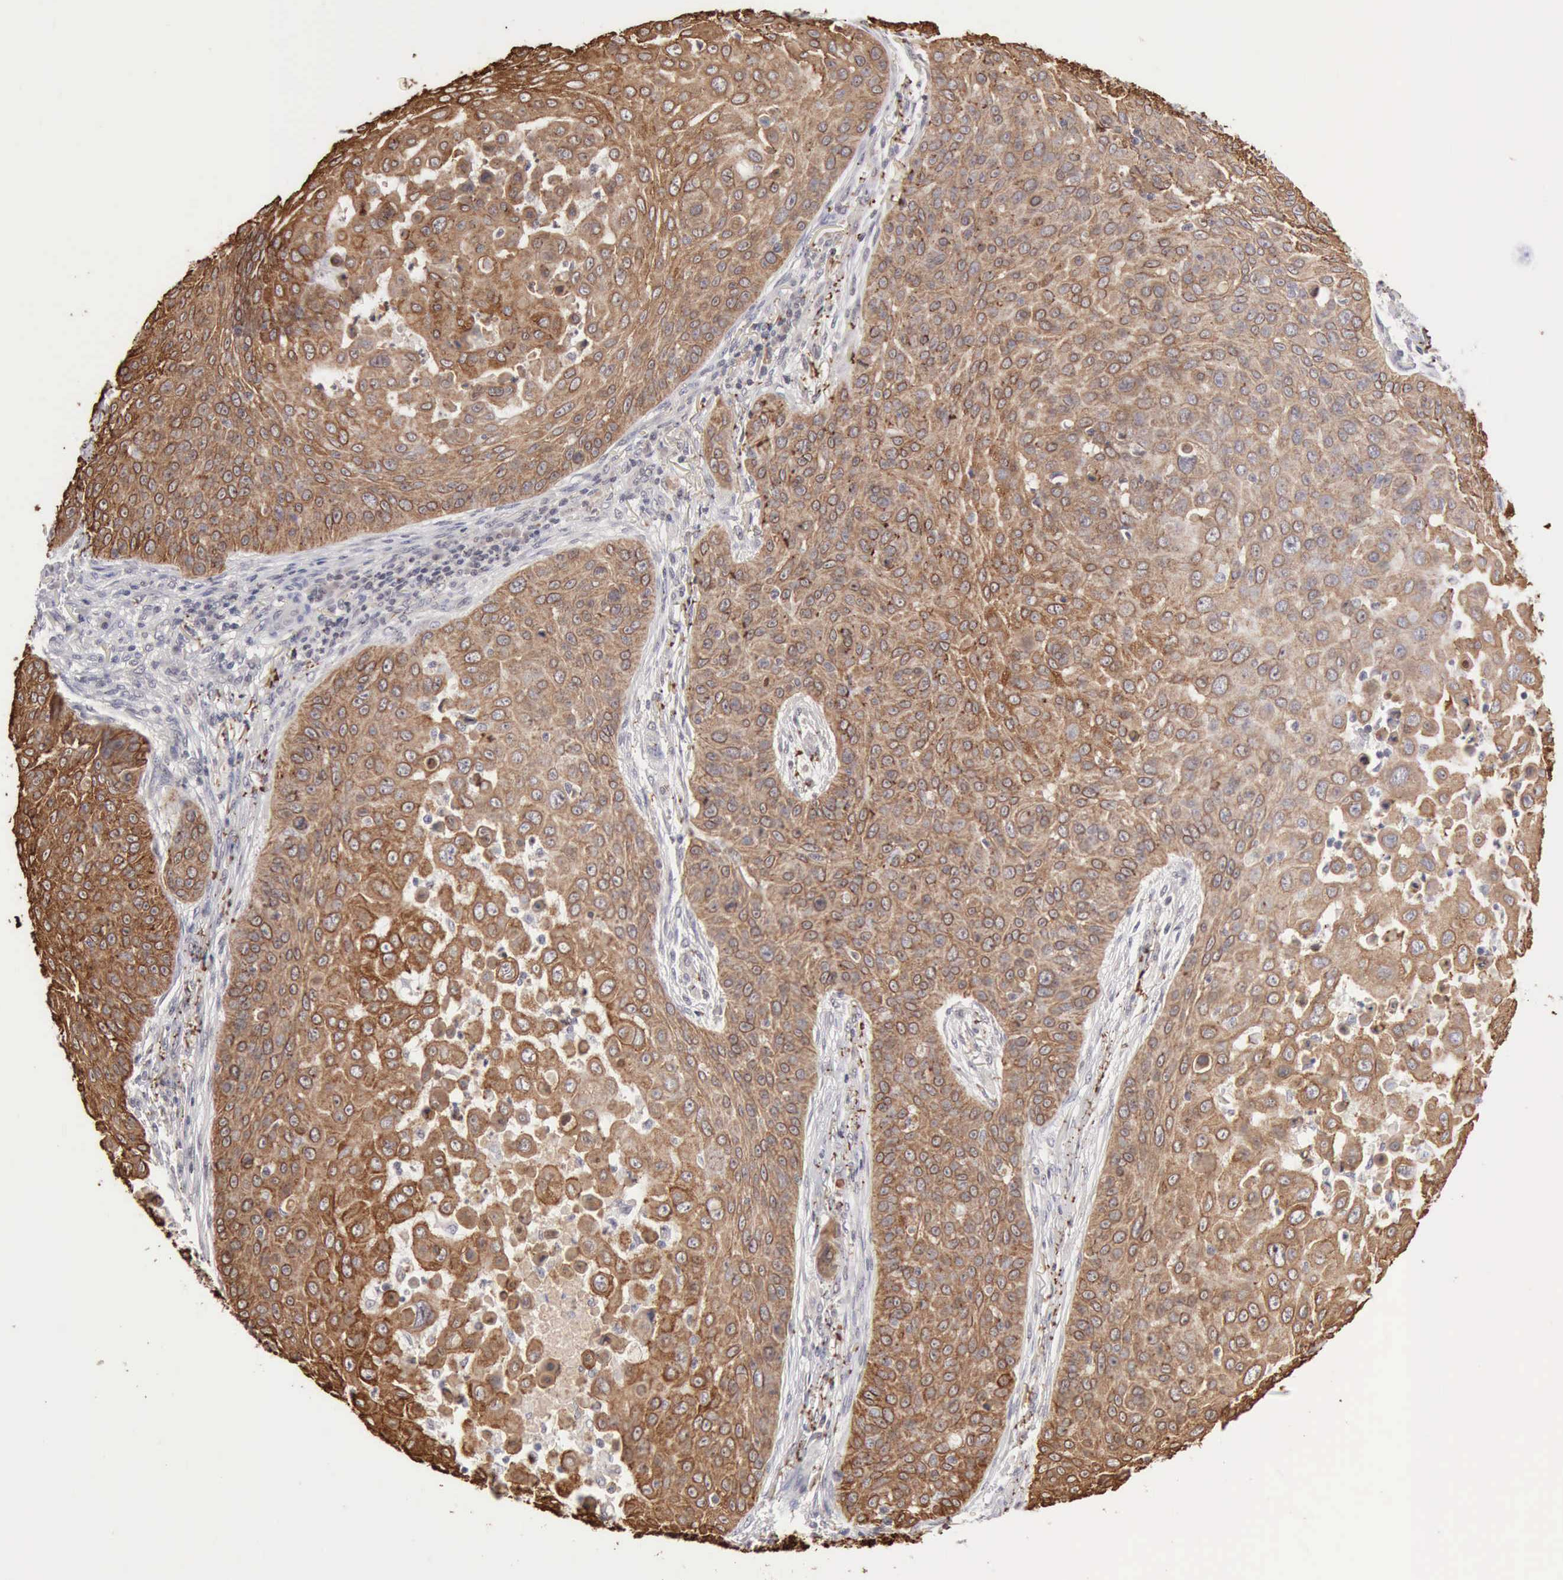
{"staining": {"intensity": "strong", "quantity": ">75%", "location": "cytoplasmic/membranous"}, "tissue": "skin cancer", "cell_type": "Tumor cells", "image_type": "cancer", "snomed": [{"axis": "morphology", "description": "Squamous cell carcinoma, NOS"}, {"axis": "topography", "description": "Skin"}], "caption": "The micrograph shows staining of skin cancer (squamous cell carcinoma), revealing strong cytoplasmic/membranous protein positivity (brown color) within tumor cells. (DAB (3,3'-diaminobenzidine) = brown stain, brightfield microscopy at high magnification).", "gene": "KRT5", "patient": {"sex": "male", "age": 82}}